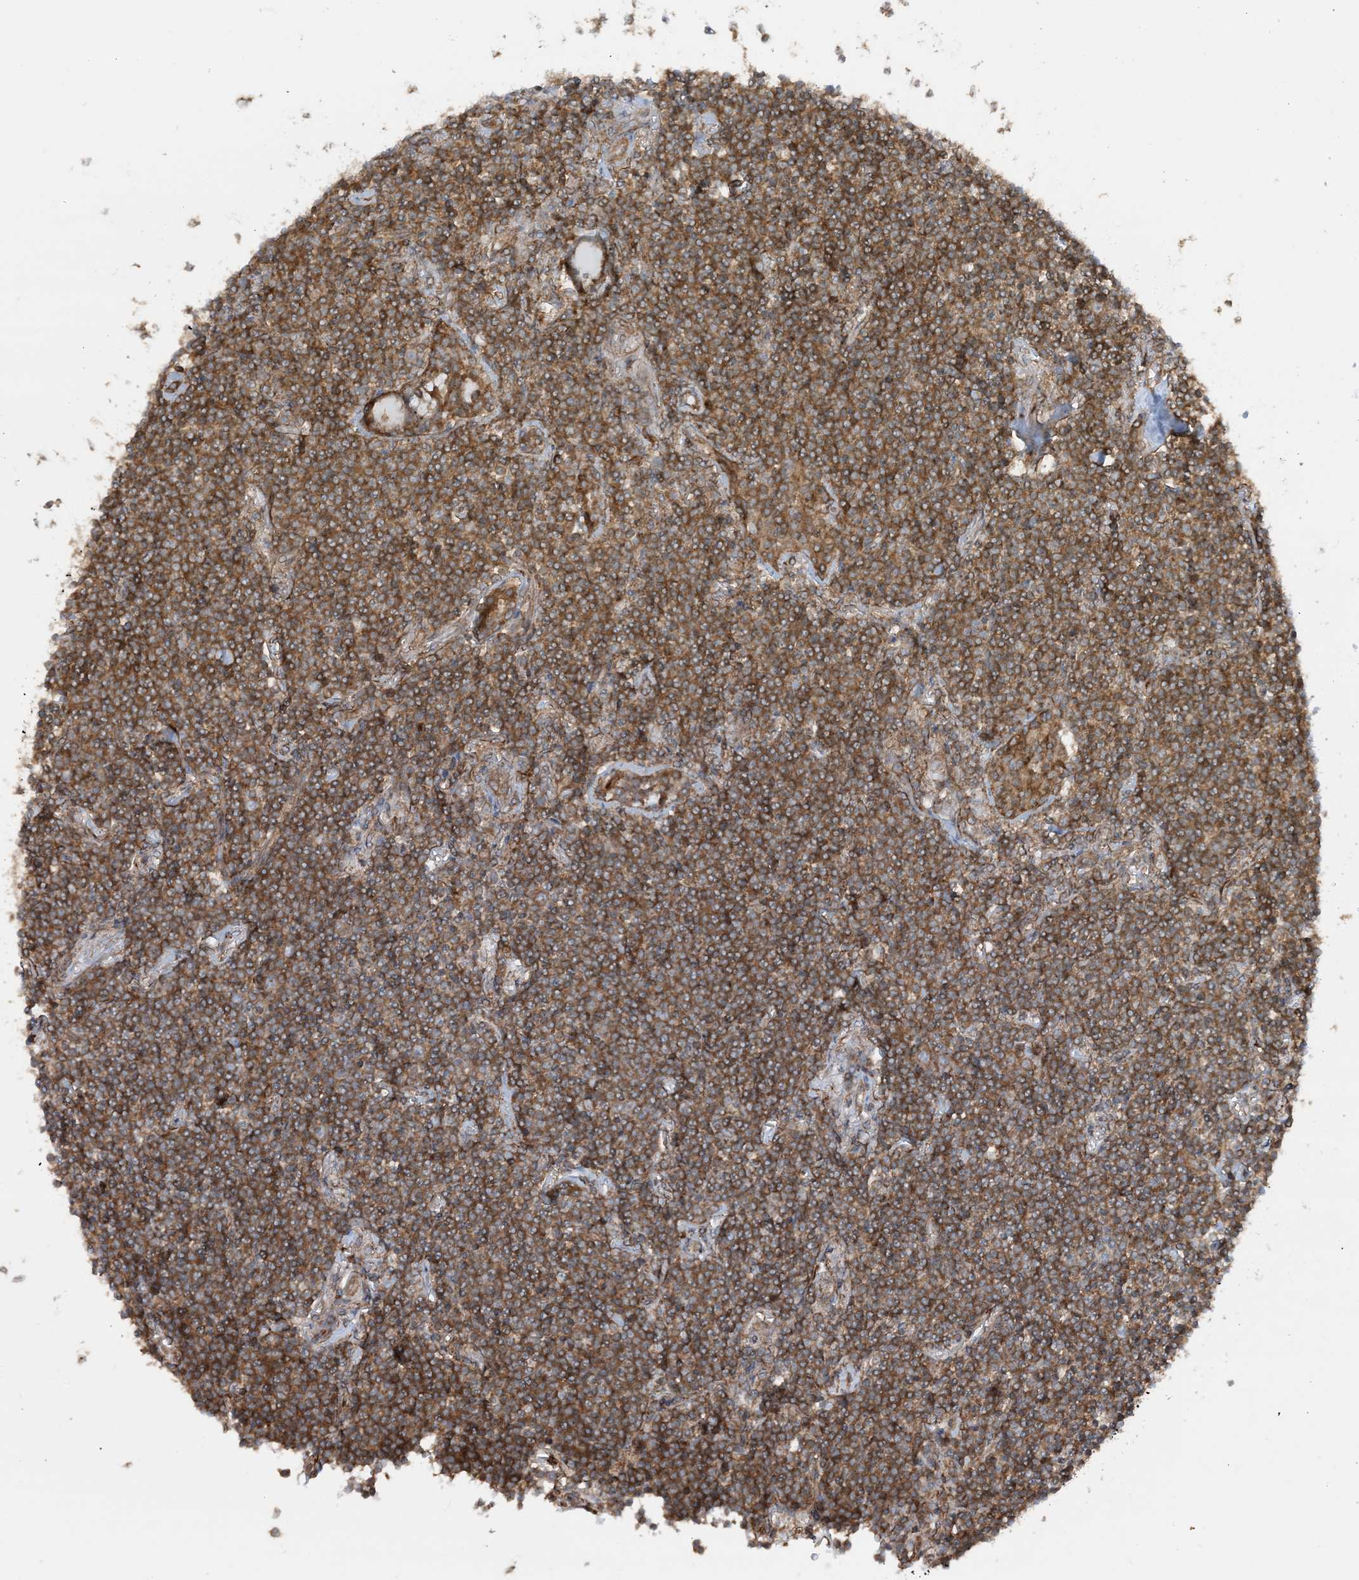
{"staining": {"intensity": "moderate", "quantity": ">75%", "location": "cytoplasmic/membranous"}, "tissue": "lymphoma", "cell_type": "Tumor cells", "image_type": "cancer", "snomed": [{"axis": "morphology", "description": "Malignant lymphoma, non-Hodgkin's type, Low grade"}, {"axis": "topography", "description": "Lung"}], "caption": "DAB (3,3'-diaminobenzidine) immunohistochemical staining of lymphoma displays moderate cytoplasmic/membranous protein positivity in approximately >75% of tumor cells. Using DAB (brown) and hematoxylin (blue) stains, captured at high magnification using brightfield microscopy.", "gene": "STAM2", "patient": {"sex": "female", "age": 71}}